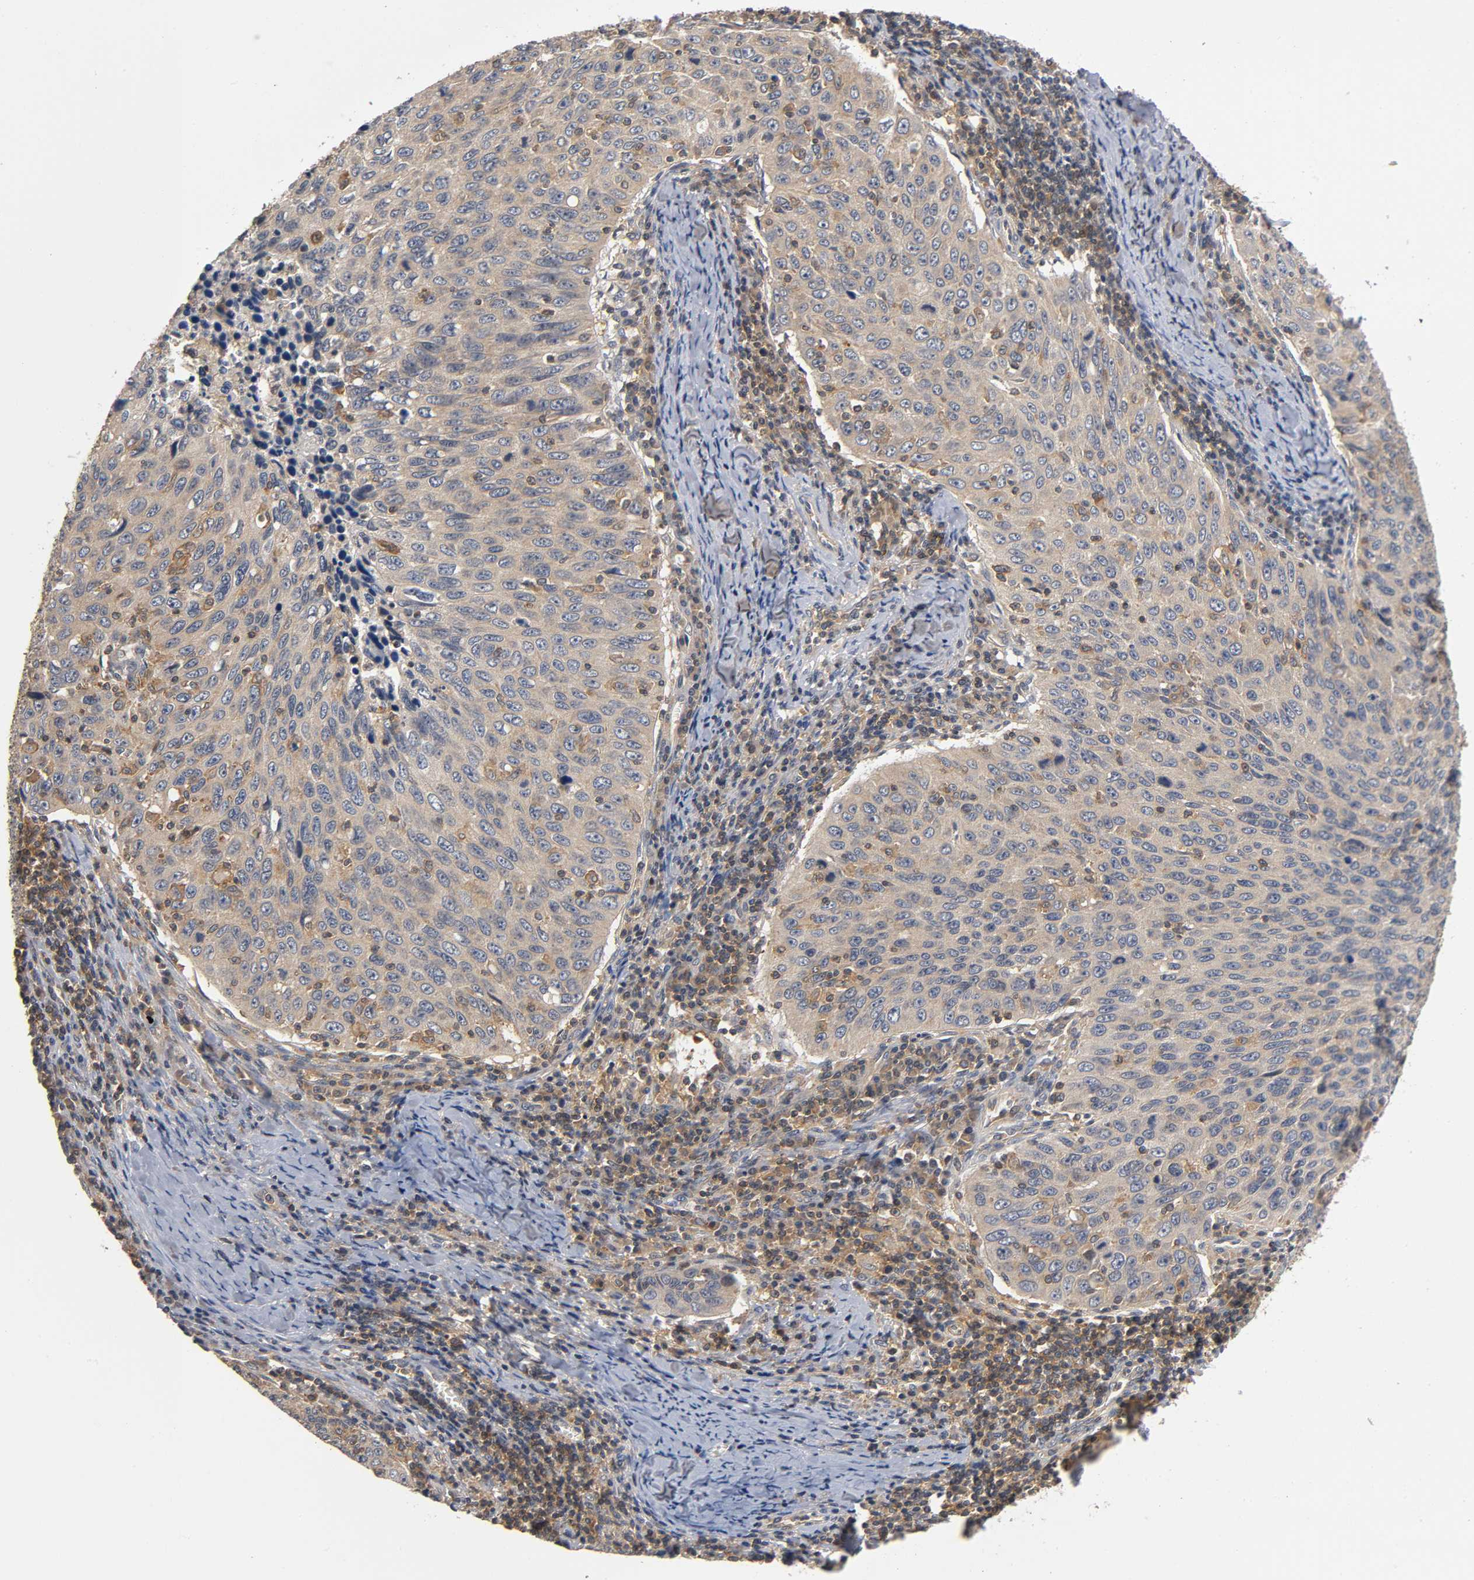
{"staining": {"intensity": "moderate", "quantity": ">75%", "location": "cytoplasmic/membranous"}, "tissue": "cervical cancer", "cell_type": "Tumor cells", "image_type": "cancer", "snomed": [{"axis": "morphology", "description": "Squamous cell carcinoma, NOS"}, {"axis": "topography", "description": "Cervix"}], "caption": "IHC histopathology image of neoplastic tissue: human cervical squamous cell carcinoma stained using IHC demonstrates medium levels of moderate protein expression localized specifically in the cytoplasmic/membranous of tumor cells, appearing as a cytoplasmic/membranous brown color.", "gene": "ACTR2", "patient": {"sex": "female", "age": 53}}